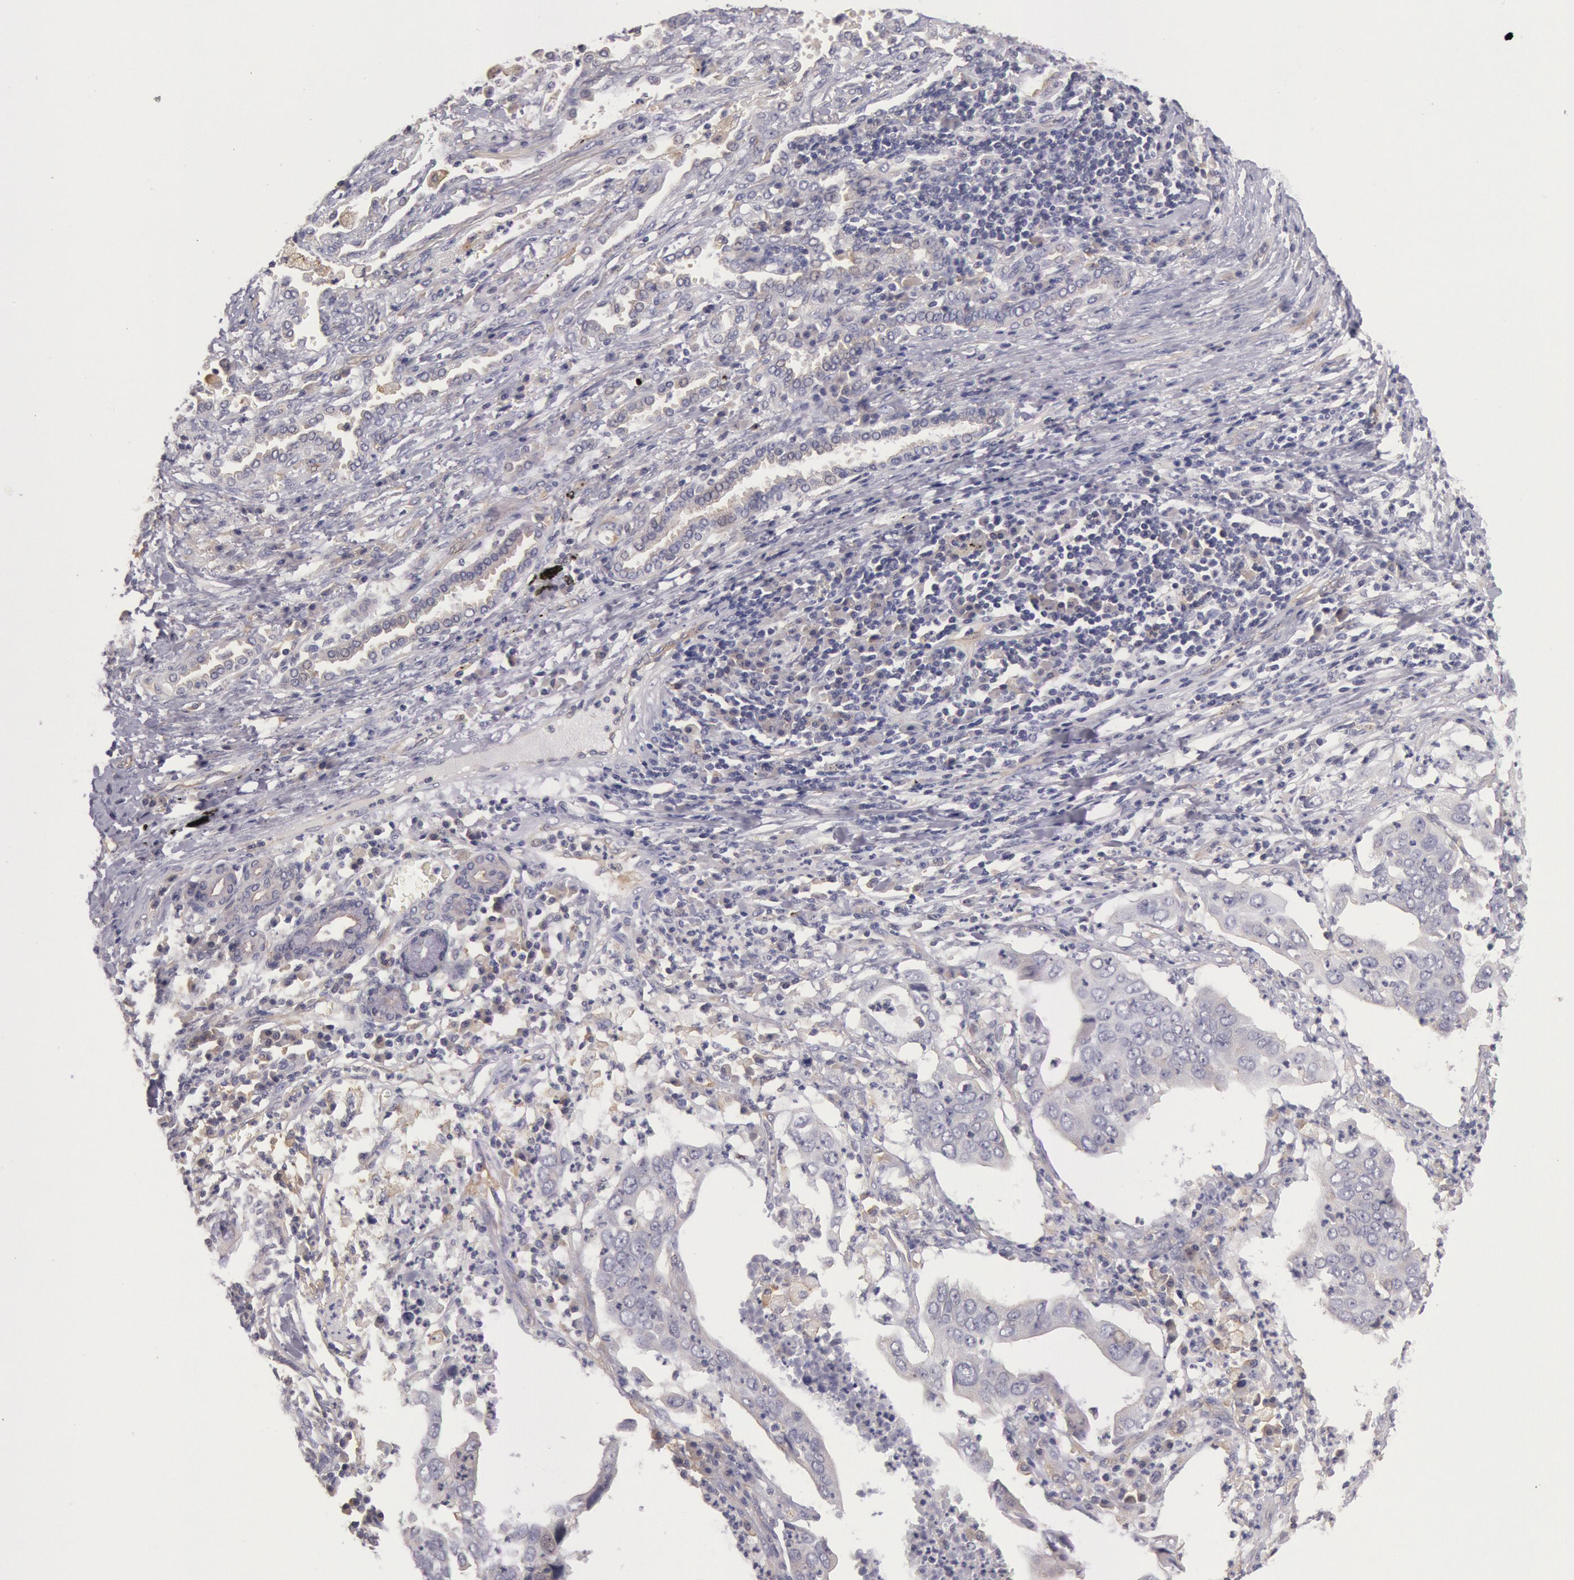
{"staining": {"intensity": "negative", "quantity": "none", "location": "none"}, "tissue": "lung cancer", "cell_type": "Tumor cells", "image_type": "cancer", "snomed": [{"axis": "morphology", "description": "Adenocarcinoma, NOS"}, {"axis": "topography", "description": "Lung"}], "caption": "High magnification brightfield microscopy of lung cancer (adenocarcinoma) stained with DAB (brown) and counterstained with hematoxylin (blue): tumor cells show no significant staining.", "gene": "MYO5A", "patient": {"sex": "male", "age": 48}}